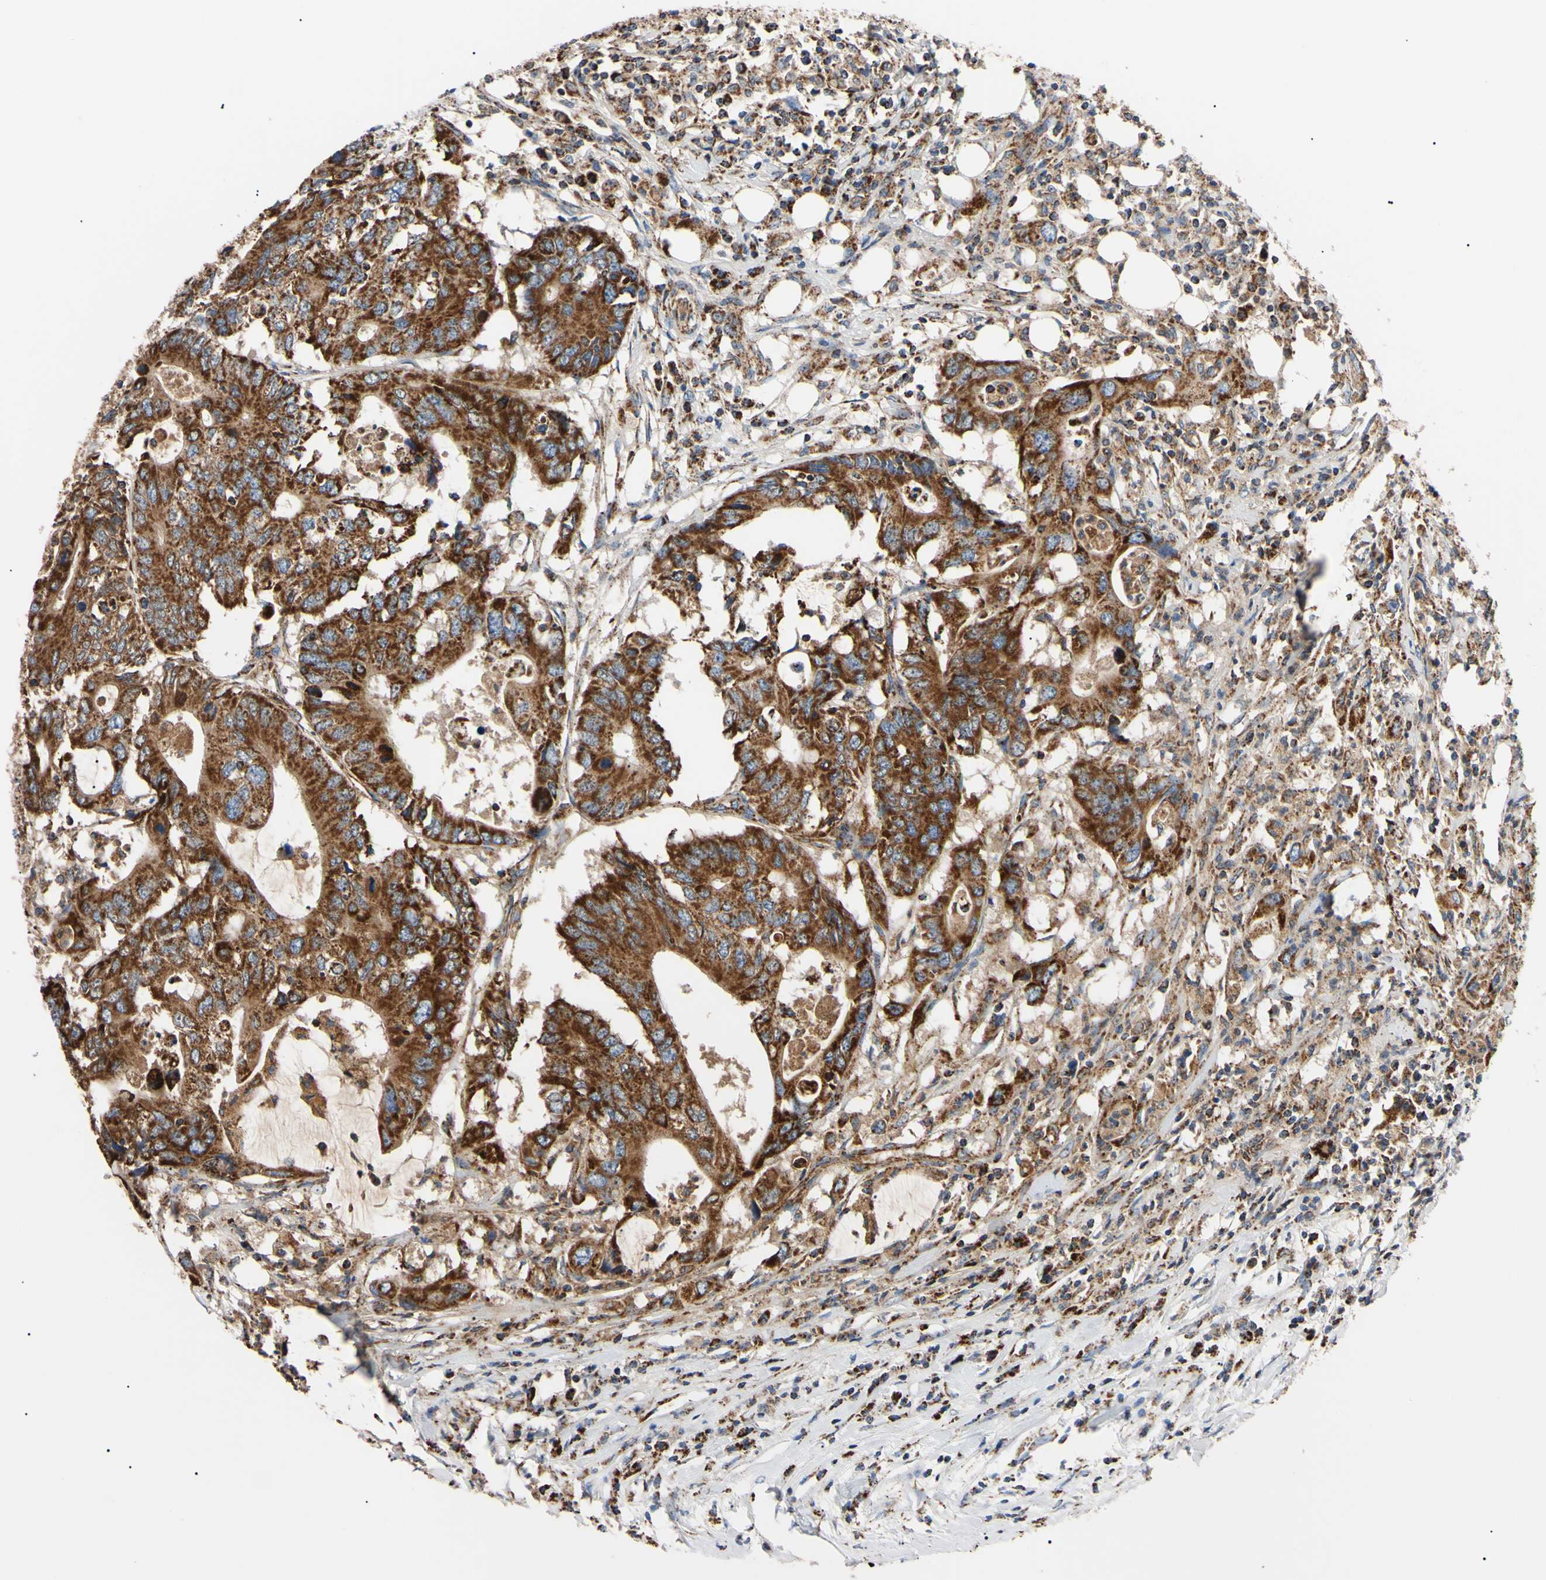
{"staining": {"intensity": "strong", "quantity": ">75%", "location": "cytoplasmic/membranous"}, "tissue": "colorectal cancer", "cell_type": "Tumor cells", "image_type": "cancer", "snomed": [{"axis": "morphology", "description": "Adenocarcinoma, NOS"}, {"axis": "topography", "description": "Colon"}], "caption": "This photomicrograph exhibits immunohistochemistry staining of colorectal adenocarcinoma, with high strong cytoplasmic/membranous expression in about >75% of tumor cells.", "gene": "CLPP", "patient": {"sex": "male", "age": 71}}